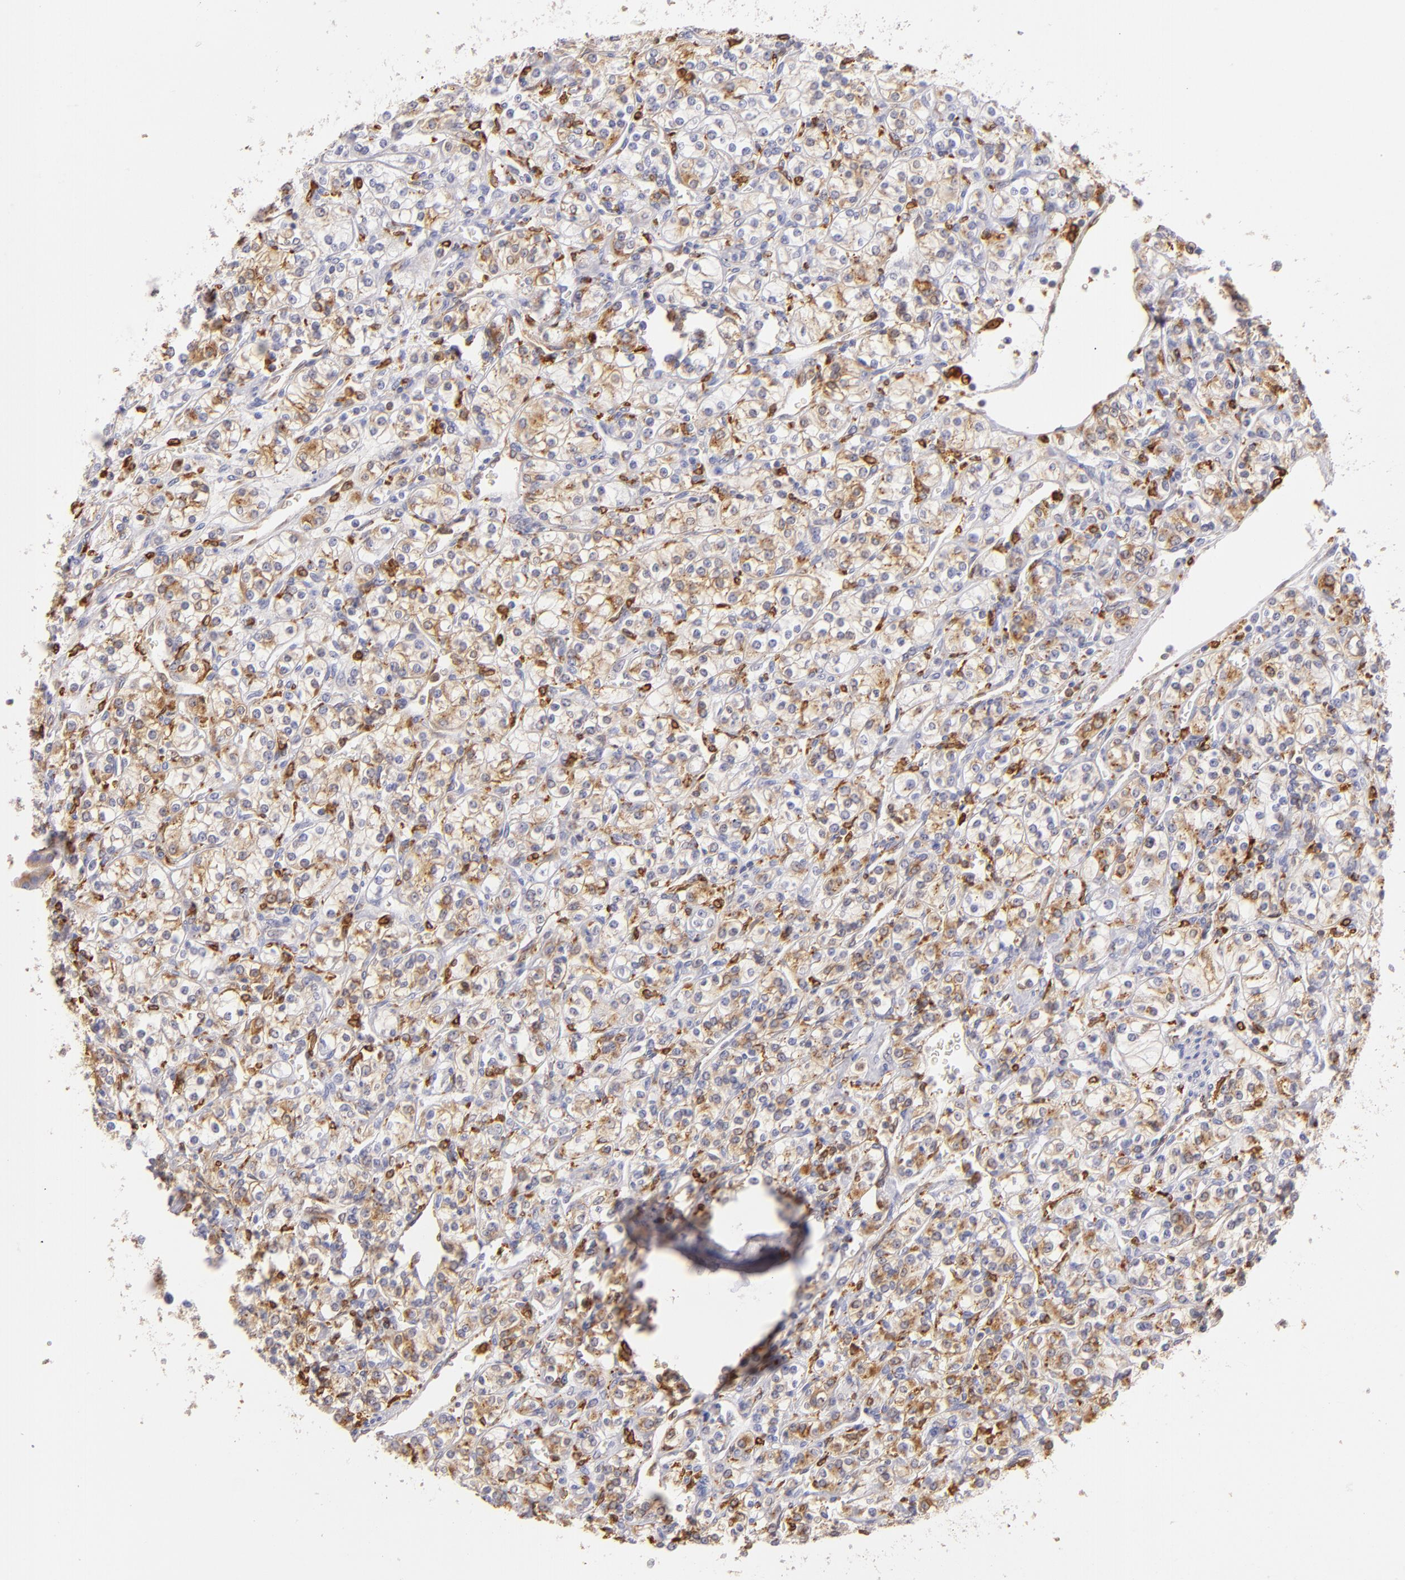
{"staining": {"intensity": "moderate", "quantity": "<25%", "location": "cytoplasmic/membranous"}, "tissue": "renal cancer", "cell_type": "Tumor cells", "image_type": "cancer", "snomed": [{"axis": "morphology", "description": "Adenocarcinoma, NOS"}, {"axis": "topography", "description": "Kidney"}], "caption": "Tumor cells show moderate cytoplasmic/membranous positivity in approximately <25% of cells in renal adenocarcinoma. (DAB IHC with brightfield microscopy, high magnification).", "gene": "CD74", "patient": {"sex": "male", "age": 77}}